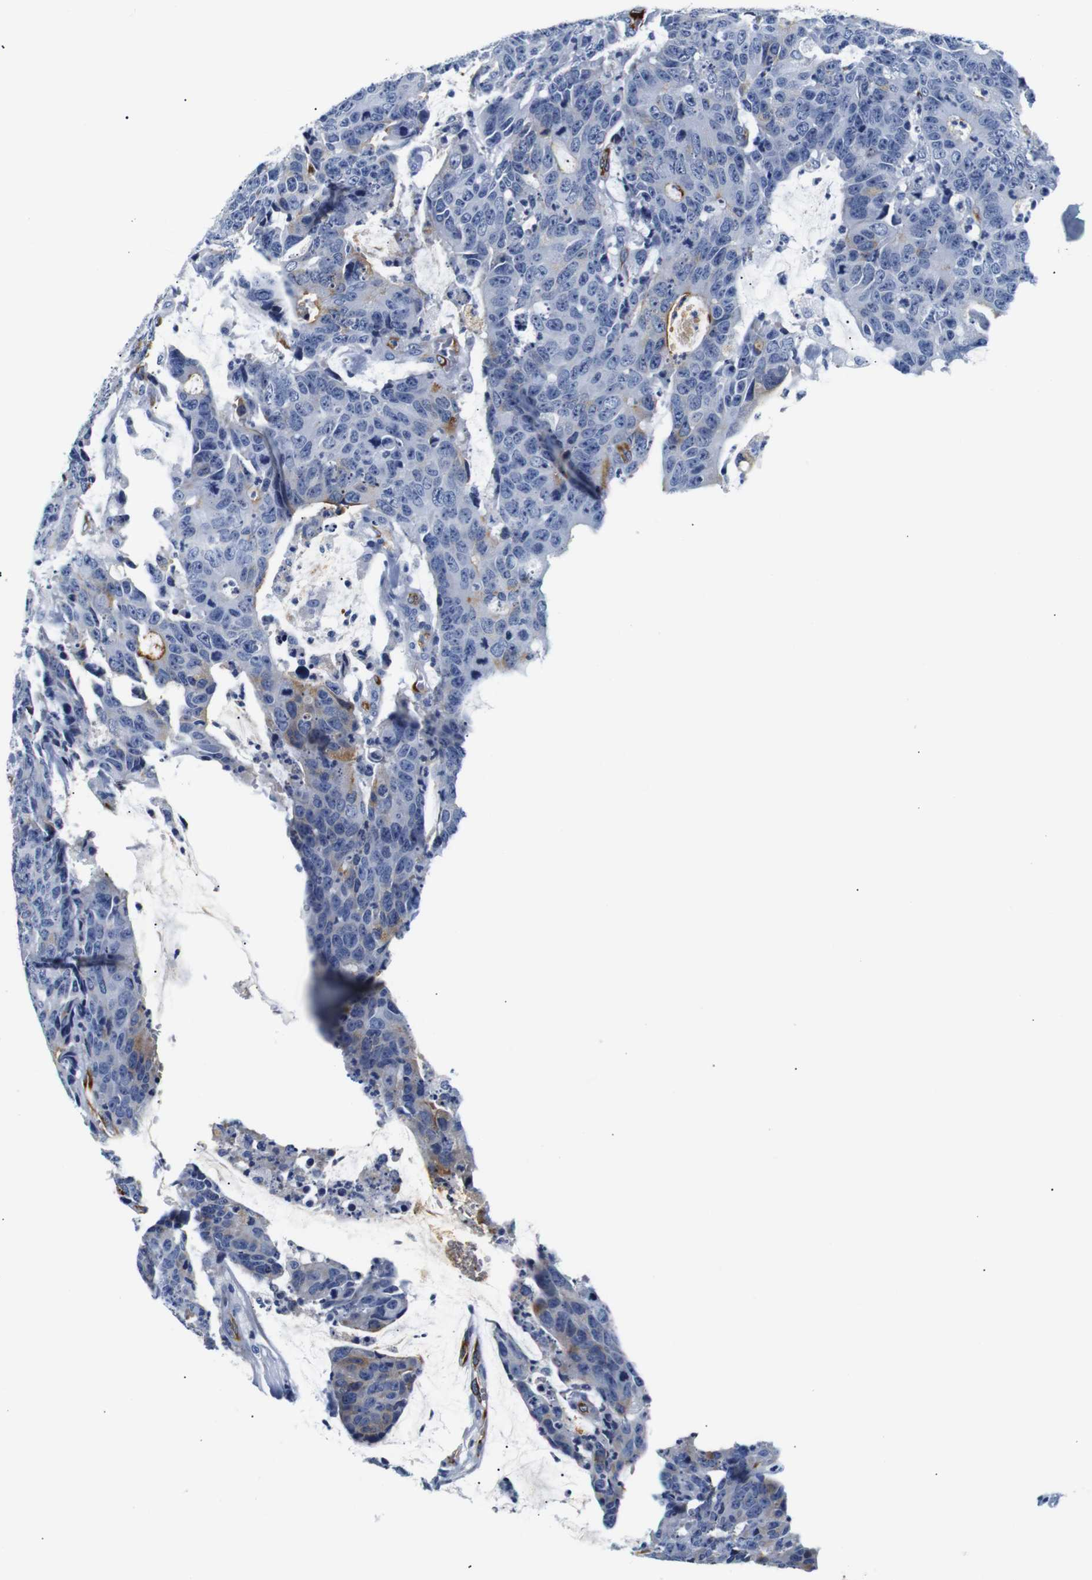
{"staining": {"intensity": "negative", "quantity": "none", "location": "none"}, "tissue": "colorectal cancer", "cell_type": "Tumor cells", "image_type": "cancer", "snomed": [{"axis": "morphology", "description": "Adenocarcinoma, NOS"}, {"axis": "topography", "description": "Colon"}], "caption": "This is an IHC image of colorectal cancer. There is no staining in tumor cells.", "gene": "MUC4", "patient": {"sex": "female", "age": 86}}